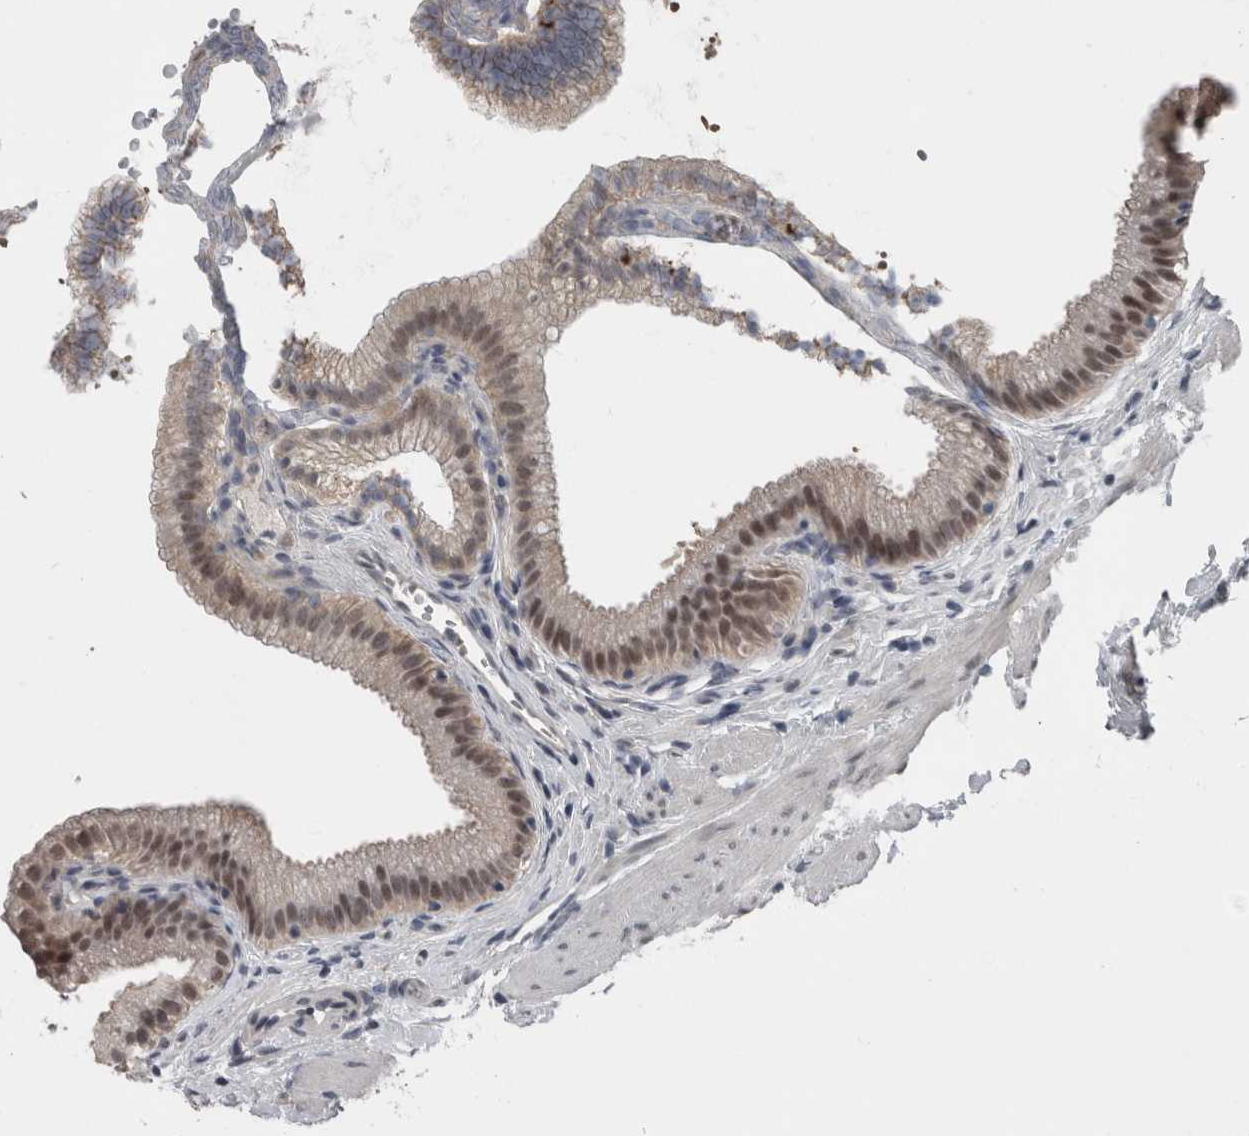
{"staining": {"intensity": "moderate", "quantity": ">75%", "location": "nuclear"}, "tissue": "gallbladder", "cell_type": "Glandular cells", "image_type": "normal", "snomed": [{"axis": "morphology", "description": "Normal tissue, NOS"}, {"axis": "topography", "description": "Gallbladder"}], "caption": "Glandular cells exhibit moderate nuclear positivity in about >75% of cells in benign gallbladder. (DAB (3,3'-diaminobenzidine) = brown stain, brightfield microscopy at high magnification).", "gene": "ZBTB21", "patient": {"sex": "male", "age": 38}}